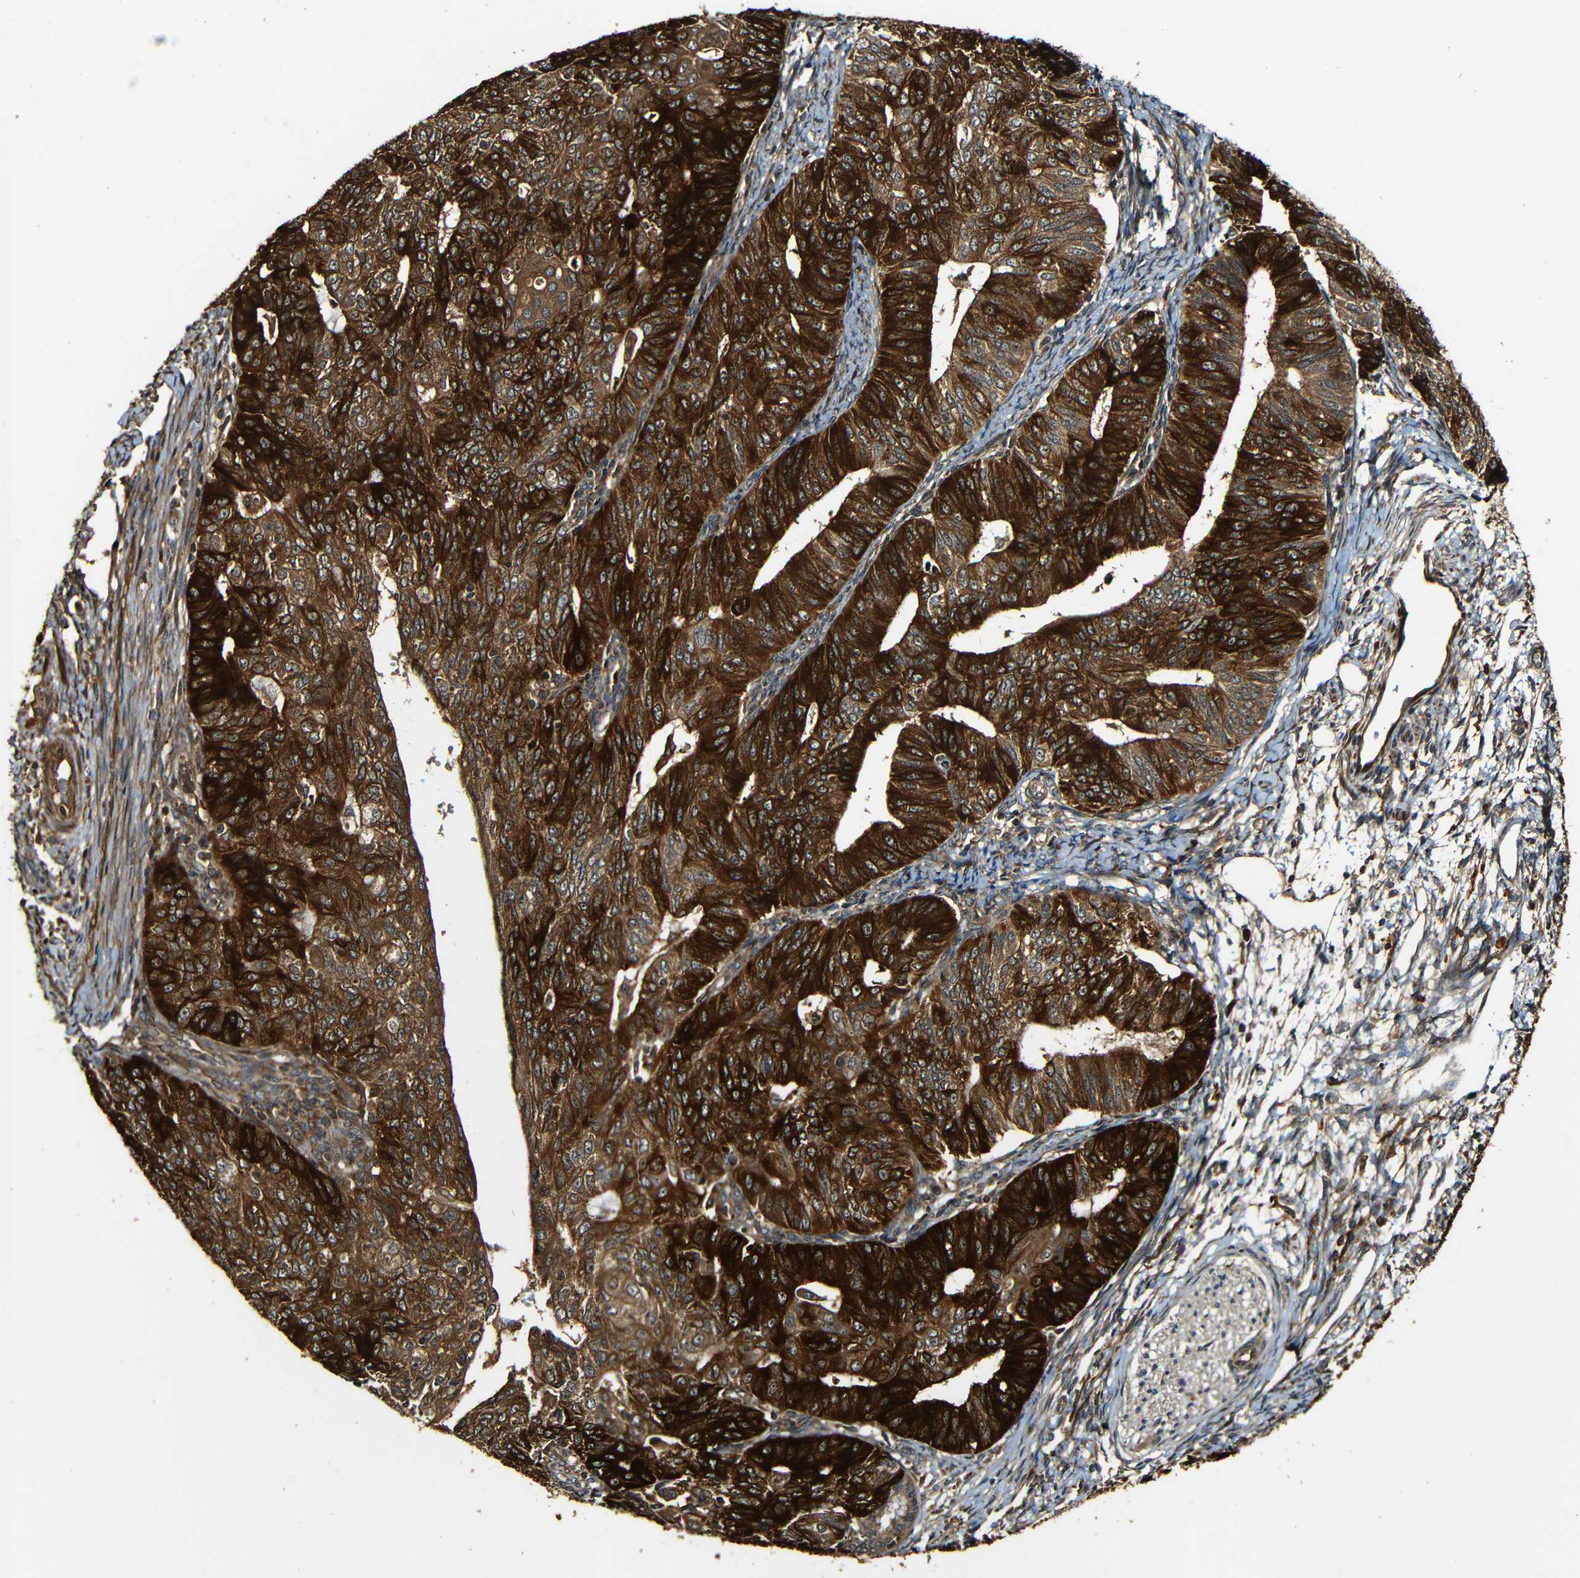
{"staining": {"intensity": "strong", "quantity": ">75%", "location": "cytoplasmic/membranous"}, "tissue": "endometrial cancer", "cell_type": "Tumor cells", "image_type": "cancer", "snomed": [{"axis": "morphology", "description": "Adenocarcinoma, NOS"}, {"axis": "topography", "description": "Endometrium"}], "caption": "Endometrial cancer (adenocarcinoma) was stained to show a protein in brown. There is high levels of strong cytoplasmic/membranous expression in approximately >75% of tumor cells.", "gene": "CASP8", "patient": {"sex": "female", "age": 32}}